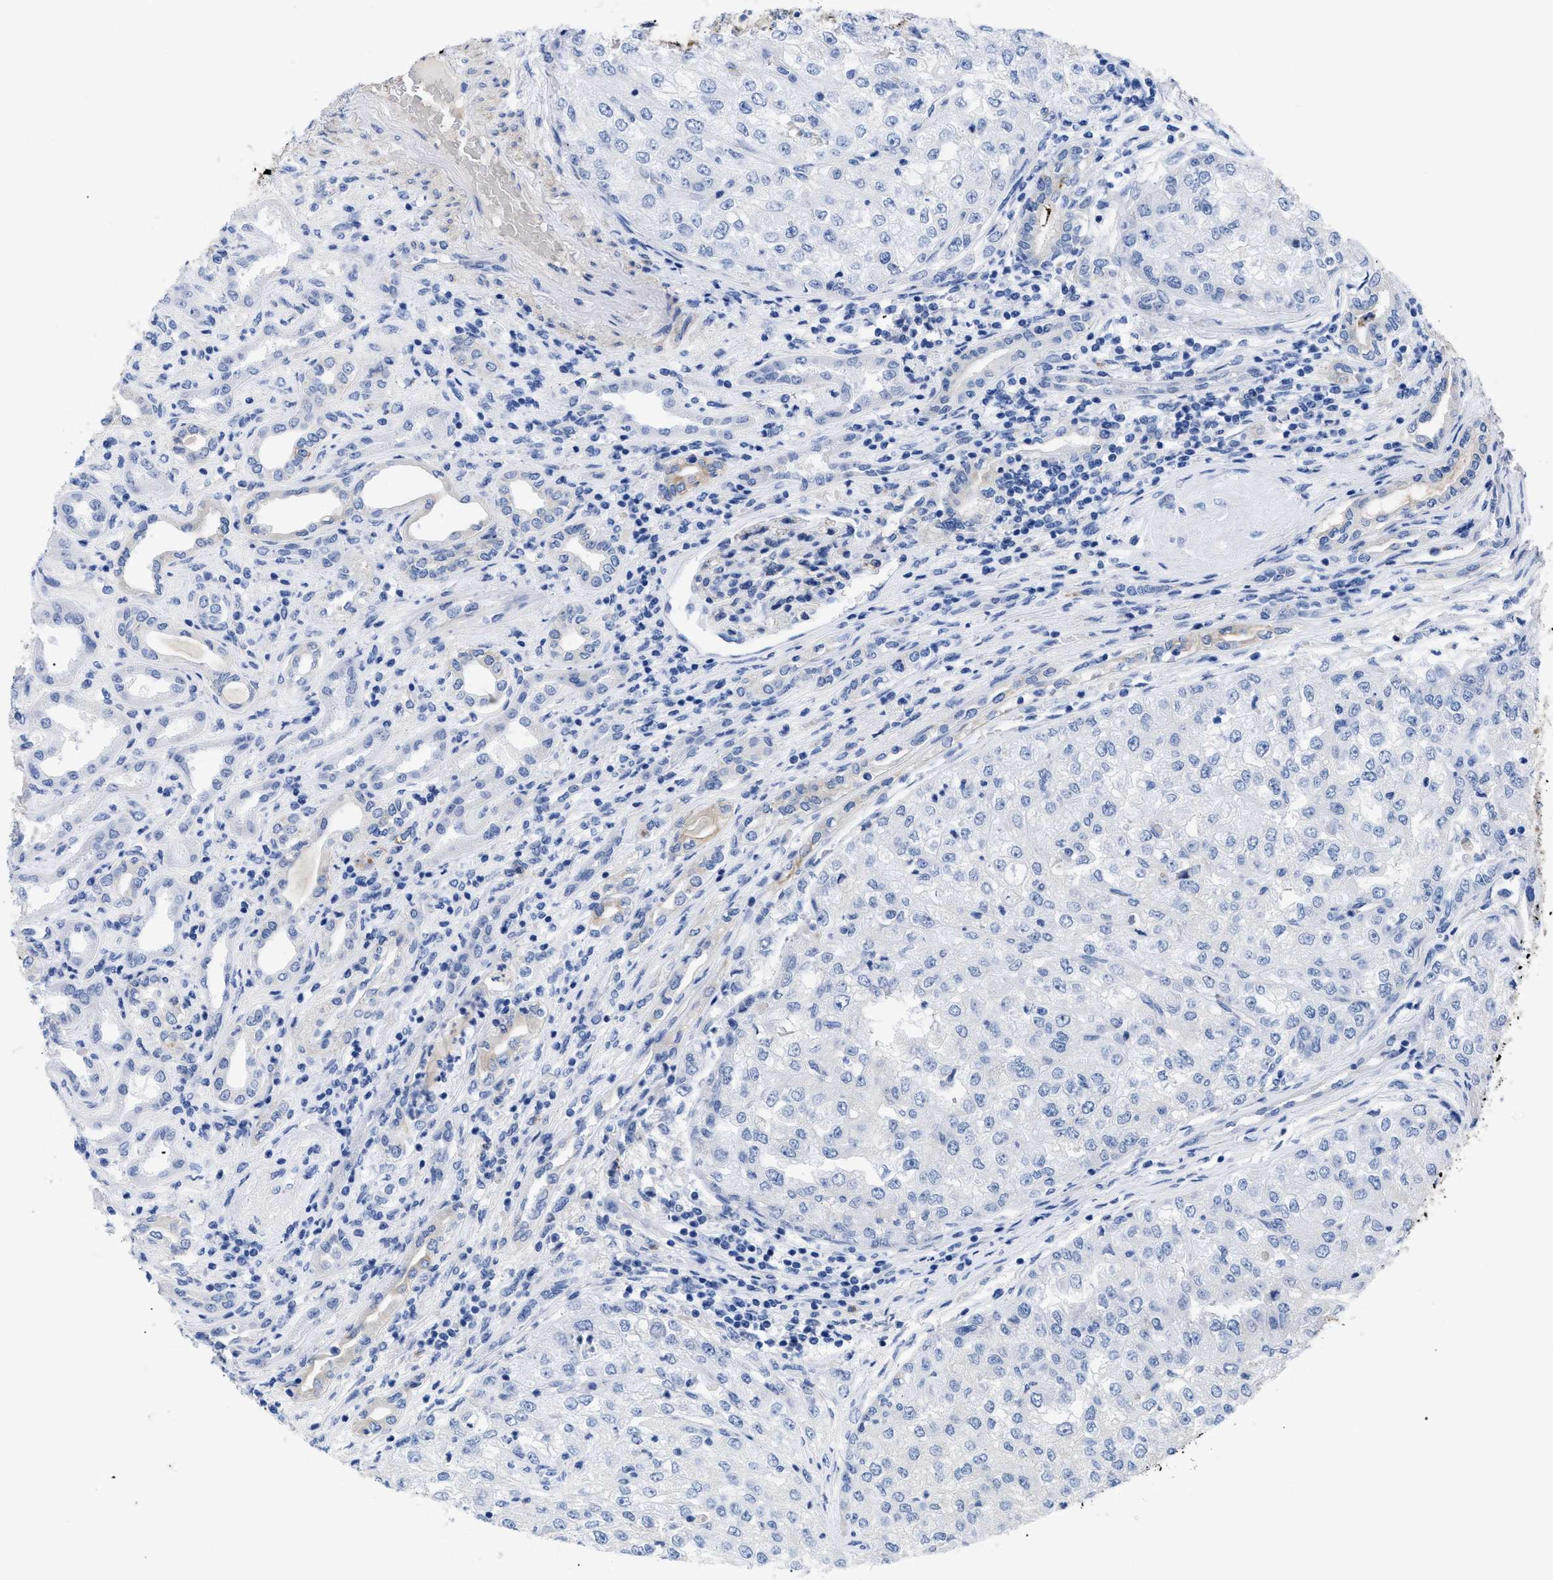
{"staining": {"intensity": "negative", "quantity": "none", "location": "none"}, "tissue": "renal cancer", "cell_type": "Tumor cells", "image_type": "cancer", "snomed": [{"axis": "morphology", "description": "Adenocarcinoma, NOS"}, {"axis": "topography", "description": "Kidney"}], "caption": "Tumor cells show no significant protein expression in renal adenocarcinoma.", "gene": "TMEM68", "patient": {"sex": "female", "age": 54}}